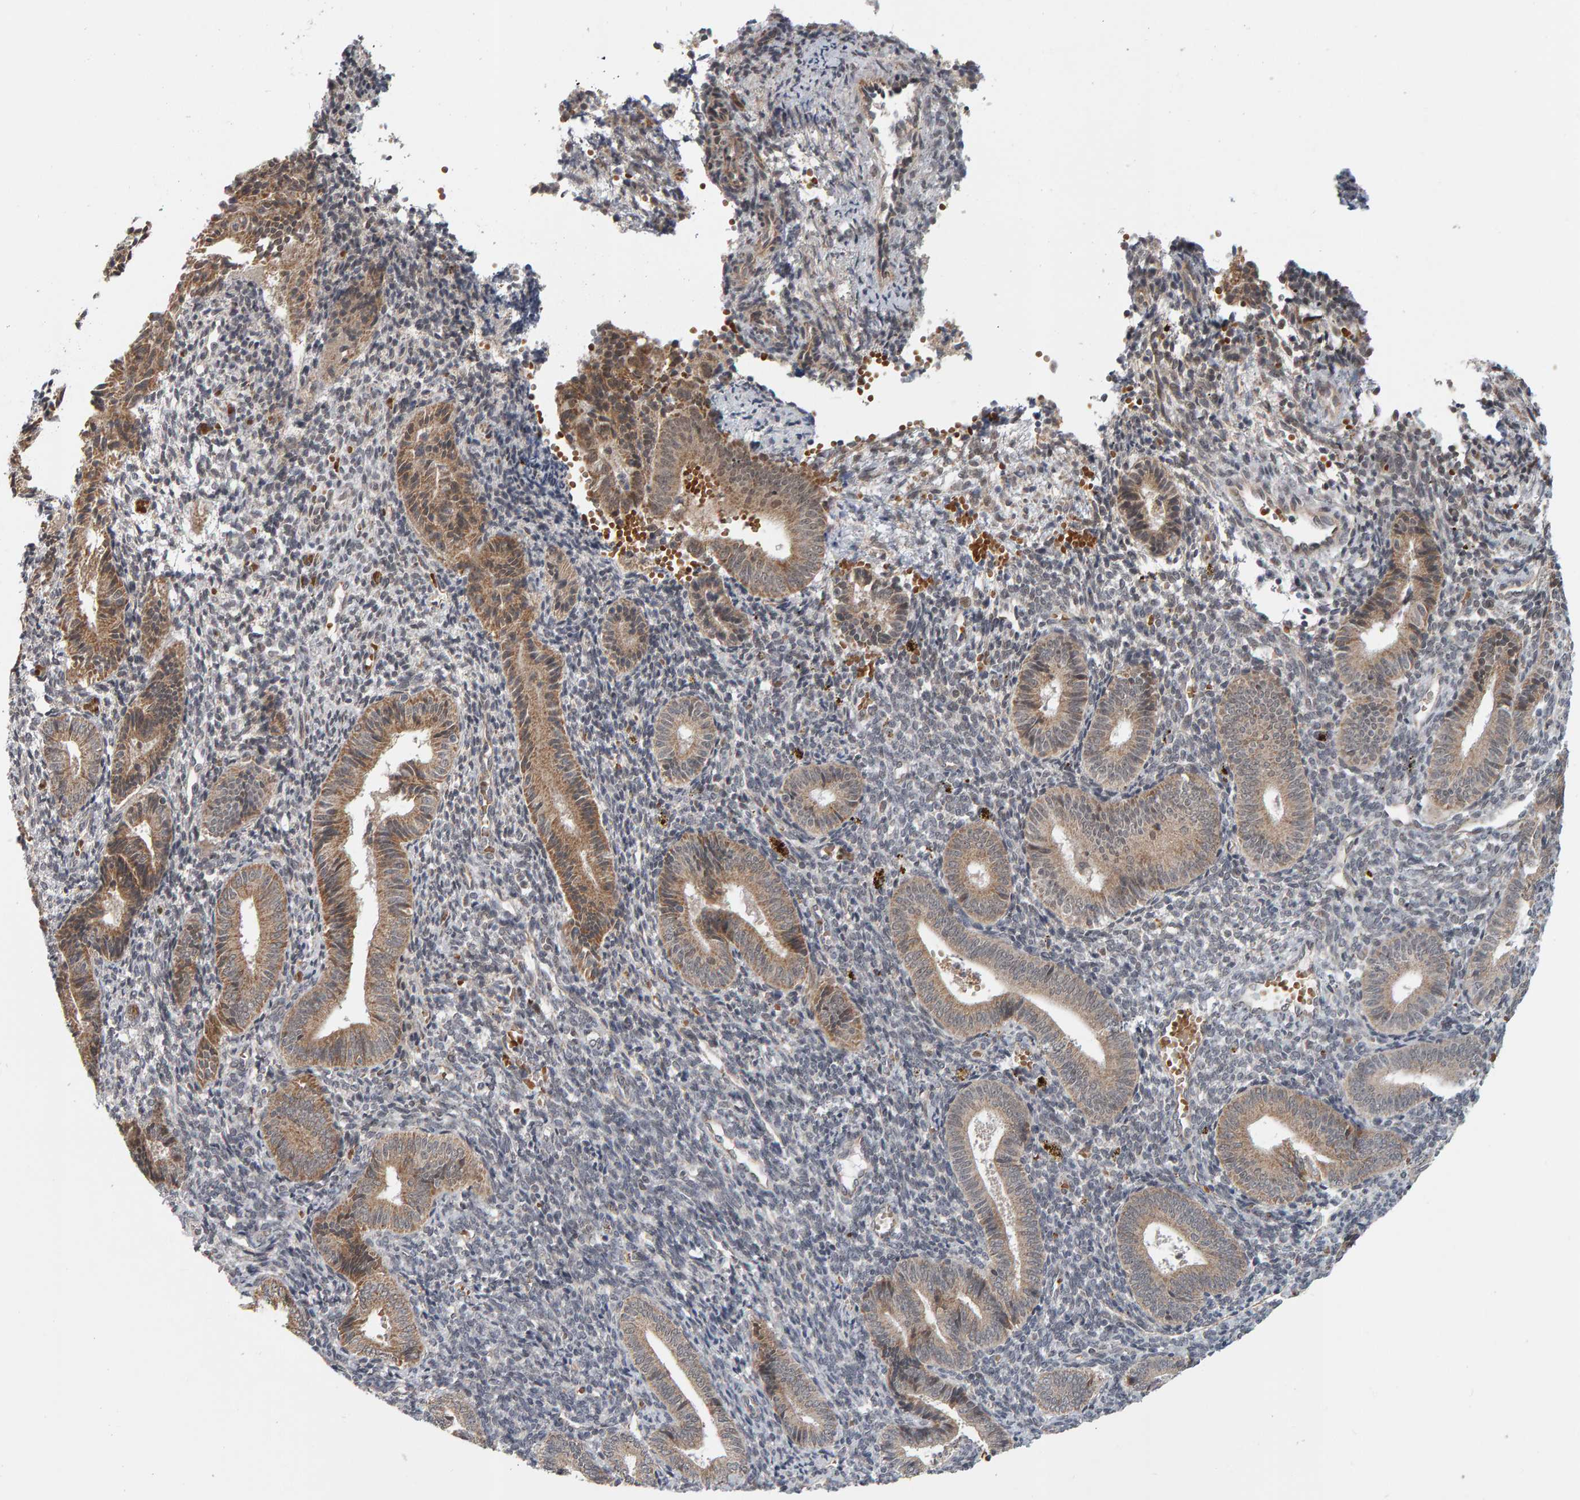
{"staining": {"intensity": "negative", "quantity": "none", "location": "none"}, "tissue": "endometrium", "cell_type": "Cells in endometrial stroma", "image_type": "normal", "snomed": [{"axis": "morphology", "description": "Normal tissue, NOS"}, {"axis": "topography", "description": "Uterus"}, {"axis": "topography", "description": "Endometrium"}], "caption": "DAB immunohistochemical staining of benign human endometrium demonstrates no significant staining in cells in endometrial stroma. (Stains: DAB (3,3'-diaminobenzidine) immunohistochemistry with hematoxylin counter stain, Microscopy: brightfield microscopy at high magnification).", "gene": "DAP3", "patient": {"sex": "female", "age": 33}}